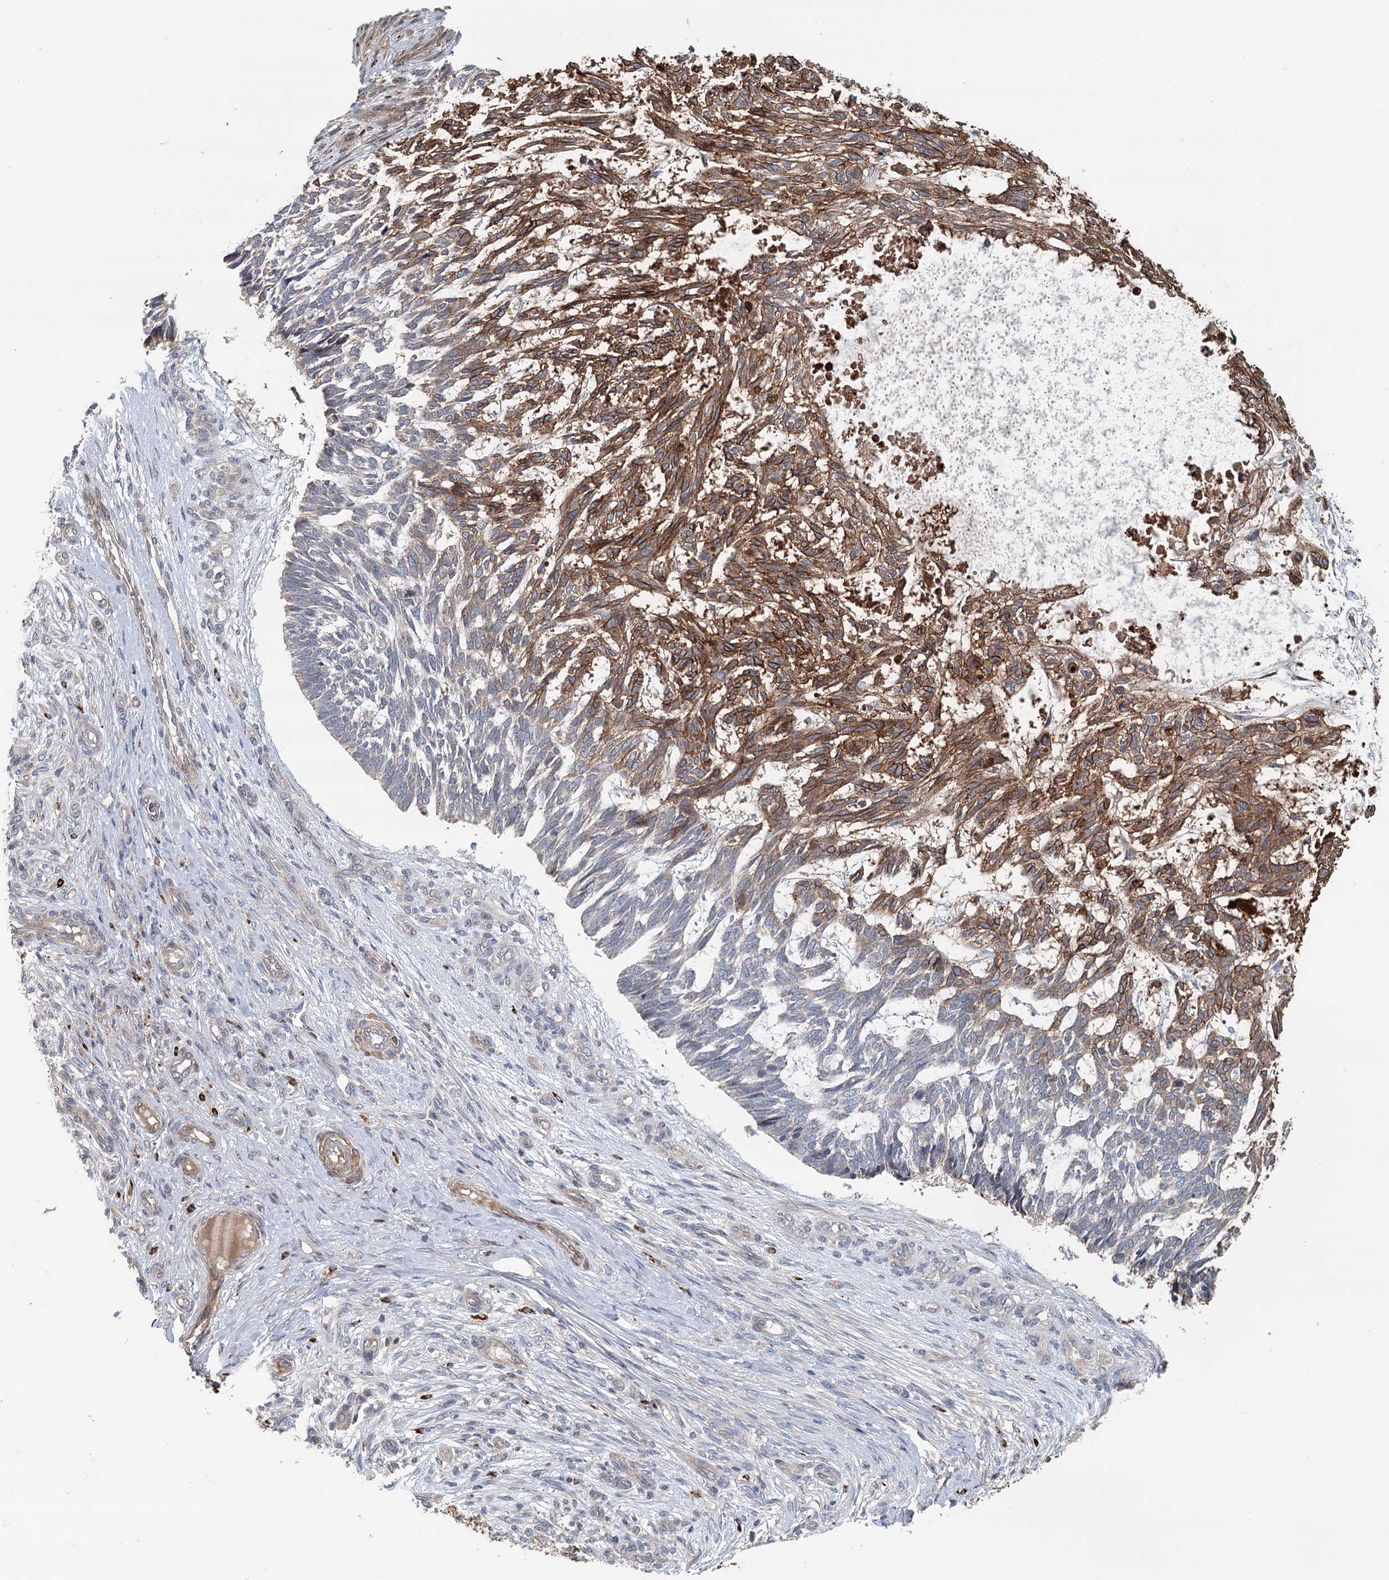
{"staining": {"intensity": "moderate", "quantity": "25%-75%", "location": "cytoplasmic/membranous"}, "tissue": "skin cancer", "cell_type": "Tumor cells", "image_type": "cancer", "snomed": [{"axis": "morphology", "description": "Basal cell carcinoma"}, {"axis": "topography", "description": "Skin"}], "caption": "Basal cell carcinoma (skin) stained with immunohistochemistry displays moderate cytoplasmic/membranous positivity in about 25%-75% of tumor cells.", "gene": "RNF111", "patient": {"sex": "male", "age": 88}}